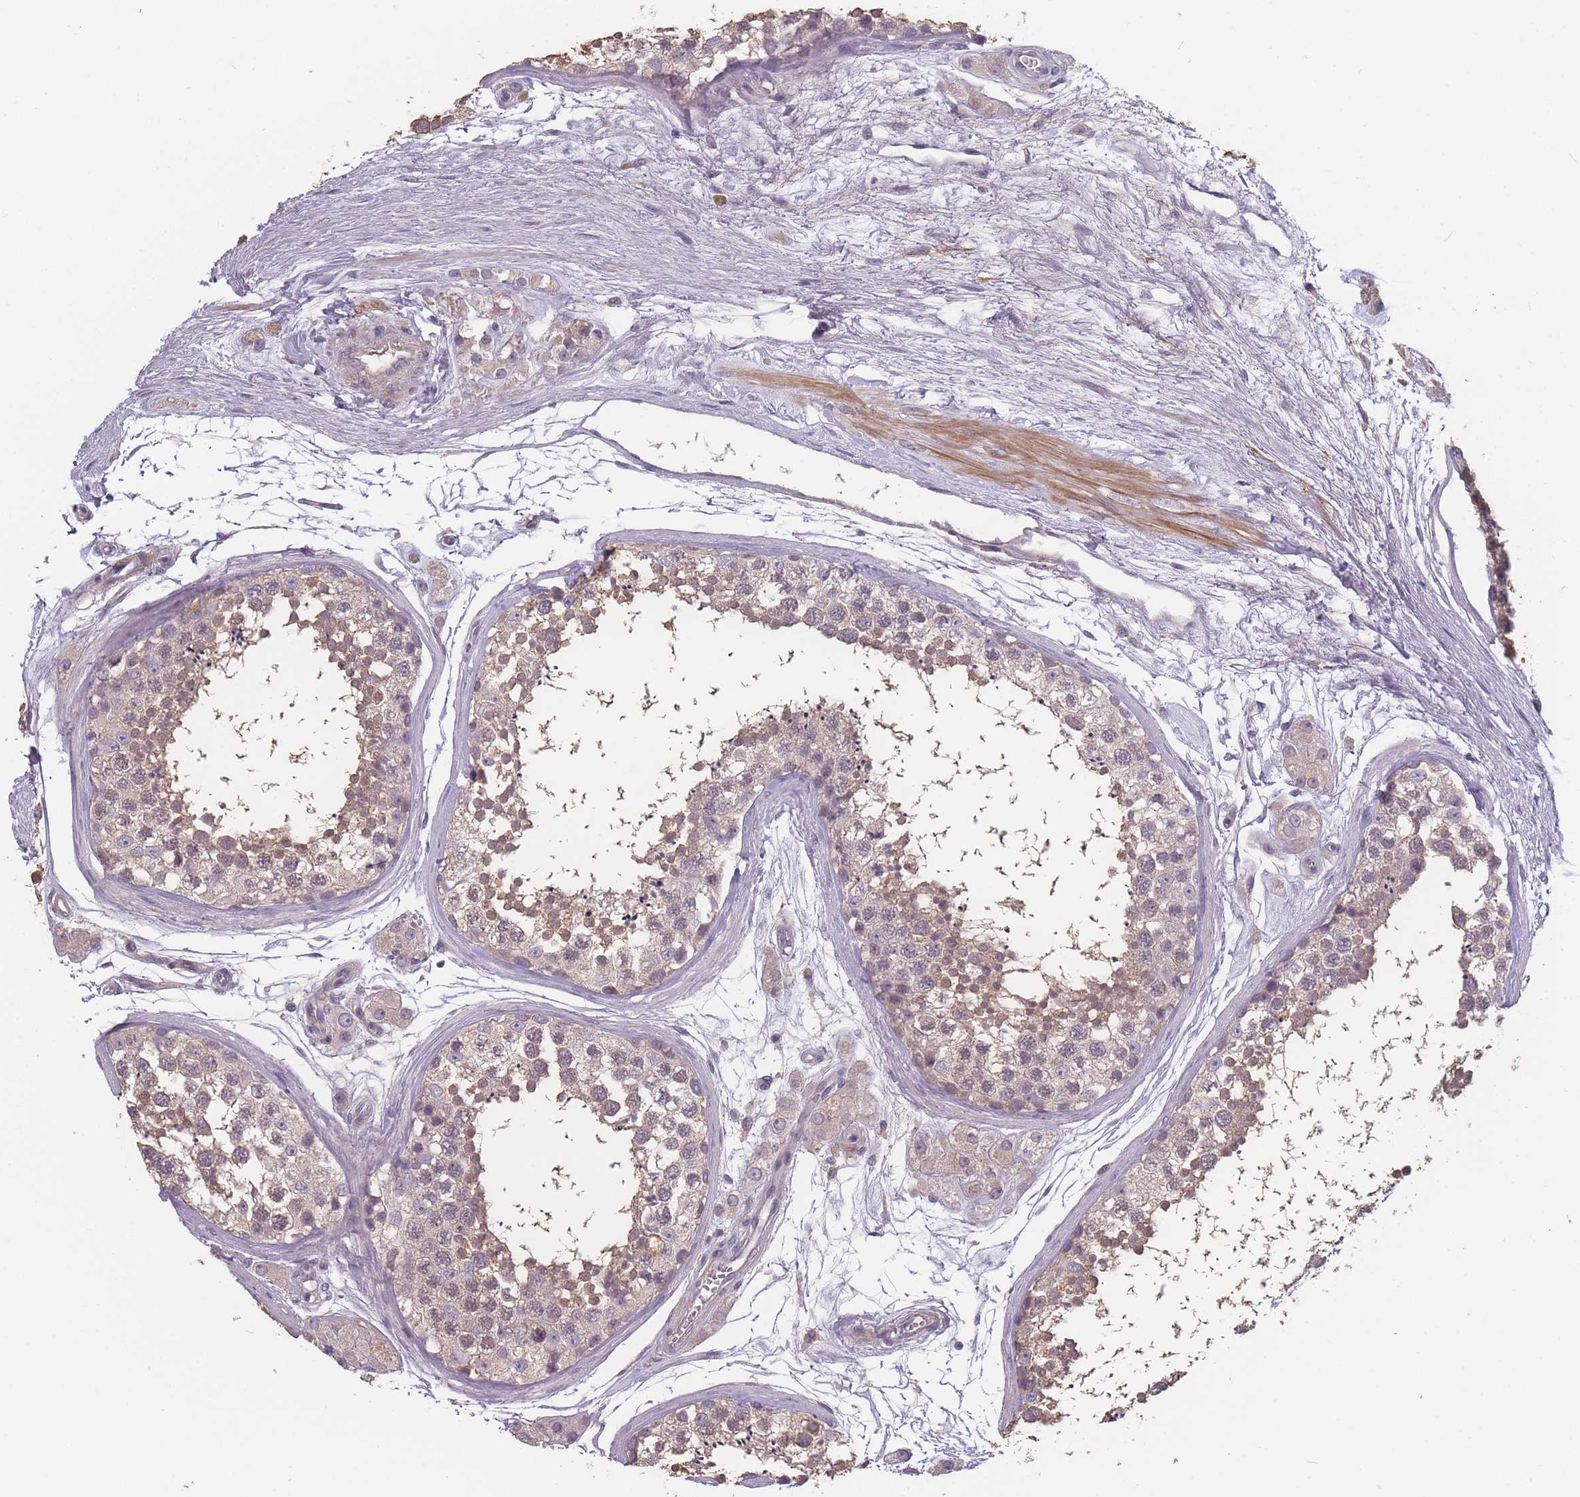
{"staining": {"intensity": "moderate", "quantity": "25%-75%", "location": "cytoplasmic/membranous"}, "tissue": "testis", "cell_type": "Cells in seminiferous ducts", "image_type": "normal", "snomed": [{"axis": "morphology", "description": "Normal tissue, NOS"}, {"axis": "topography", "description": "Testis"}], "caption": "Immunohistochemical staining of unremarkable testis exhibits 25%-75% levels of moderate cytoplasmic/membranous protein staining in about 25%-75% of cells in seminiferous ducts.", "gene": "BST1", "patient": {"sex": "male", "age": 56}}